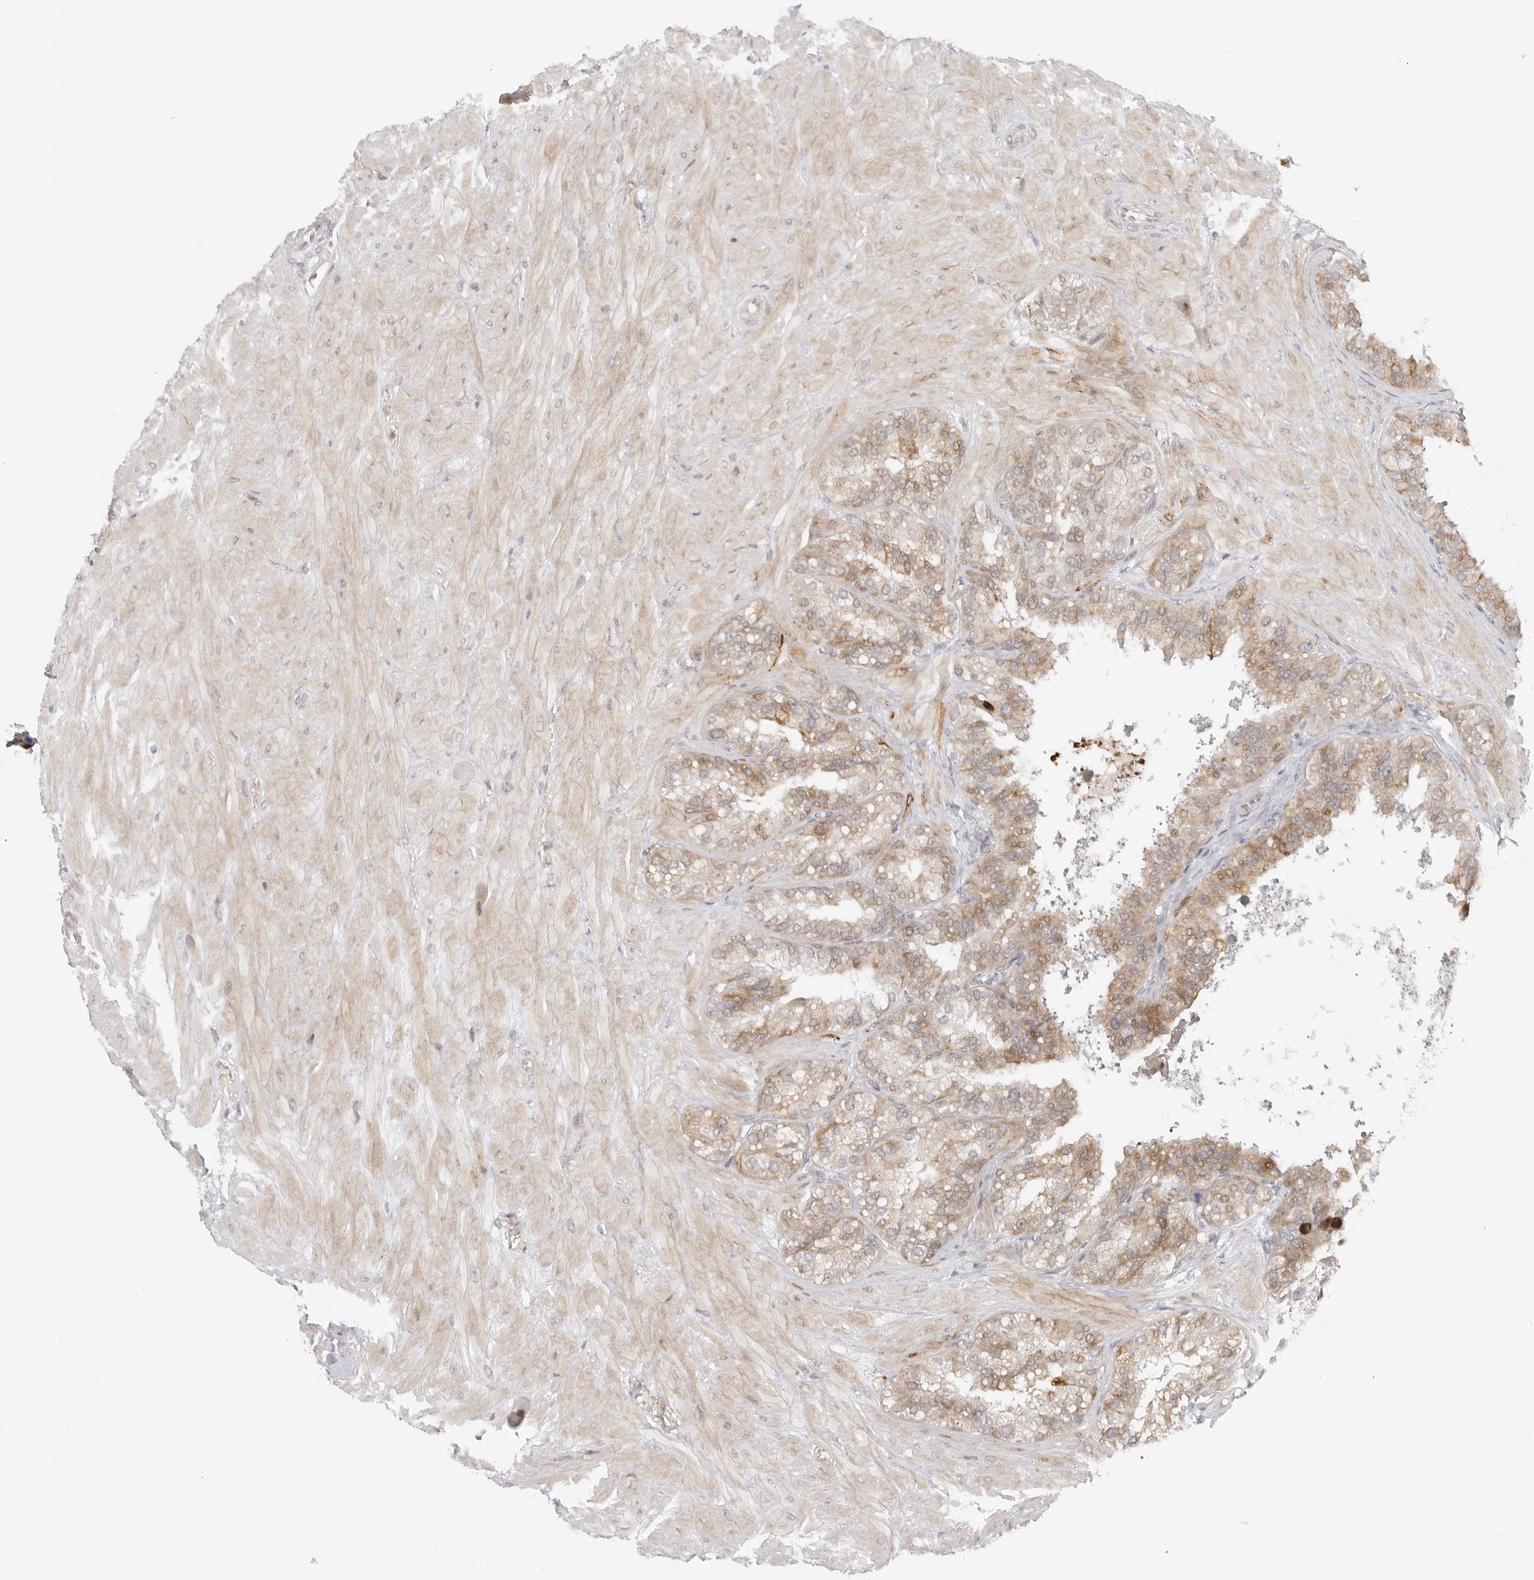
{"staining": {"intensity": "moderate", "quantity": "25%-75%", "location": "cytoplasmic/membranous"}, "tissue": "seminal vesicle", "cell_type": "Glandular cells", "image_type": "normal", "snomed": [{"axis": "morphology", "description": "Normal tissue, NOS"}, {"axis": "topography", "description": "Prostate"}, {"axis": "topography", "description": "Seminal veicle"}], "caption": "Seminal vesicle stained with DAB IHC shows medium levels of moderate cytoplasmic/membranous positivity in about 25%-75% of glandular cells.", "gene": "GGT6", "patient": {"sex": "male", "age": 51}}